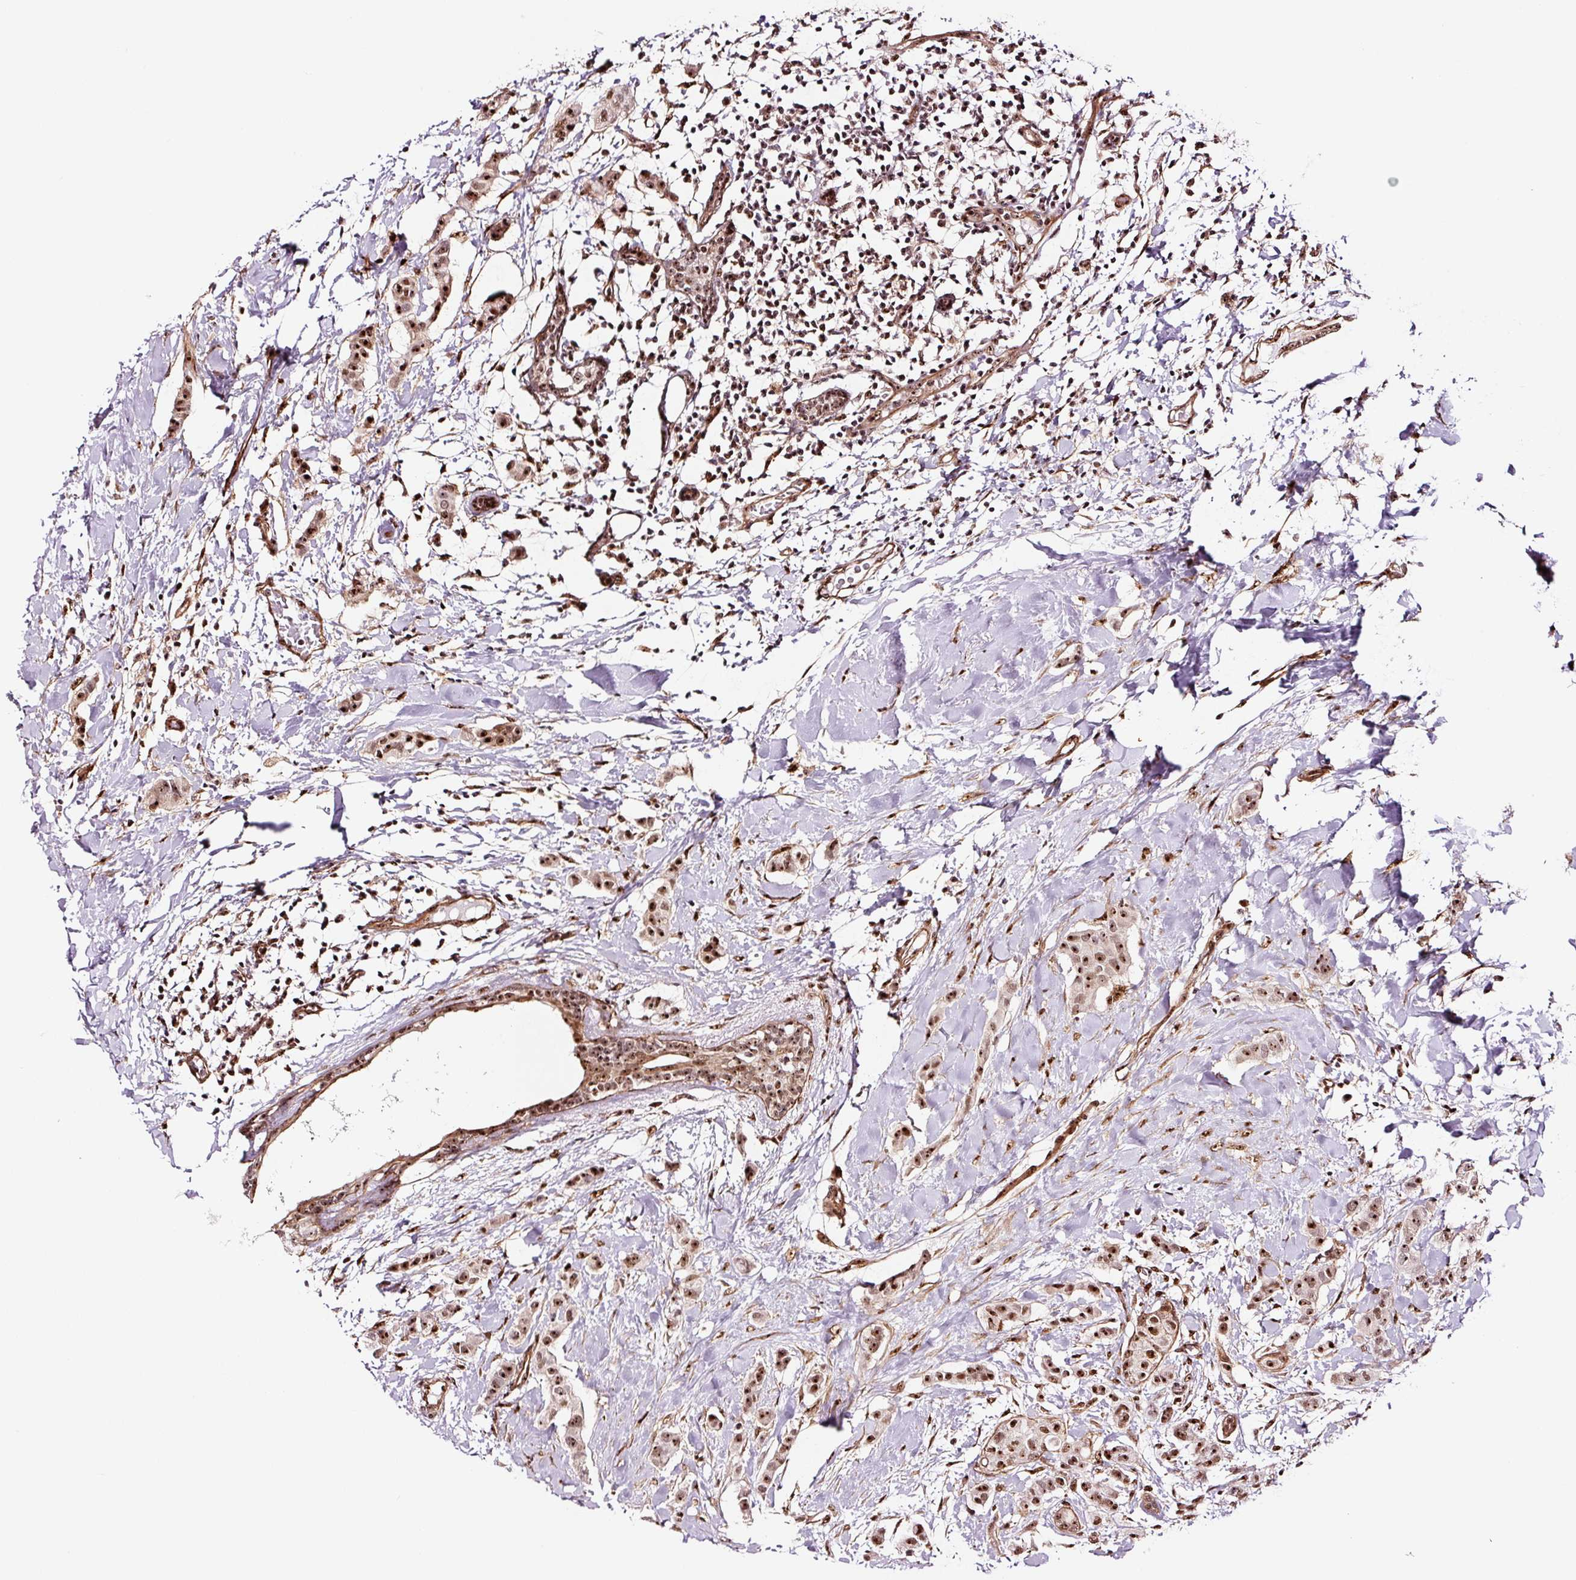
{"staining": {"intensity": "strong", "quantity": ">75%", "location": "nuclear"}, "tissue": "breast cancer", "cell_type": "Tumor cells", "image_type": "cancer", "snomed": [{"axis": "morphology", "description": "Duct carcinoma"}, {"axis": "topography", "description": "Breast"}], "caption": "A high amount of strong nuclear staining is identified in about >75% of tumor cells in breast intraductal carcinoma tissue.", "gene": "GNL3", "patient": {"sex": "female", "age": 40}}